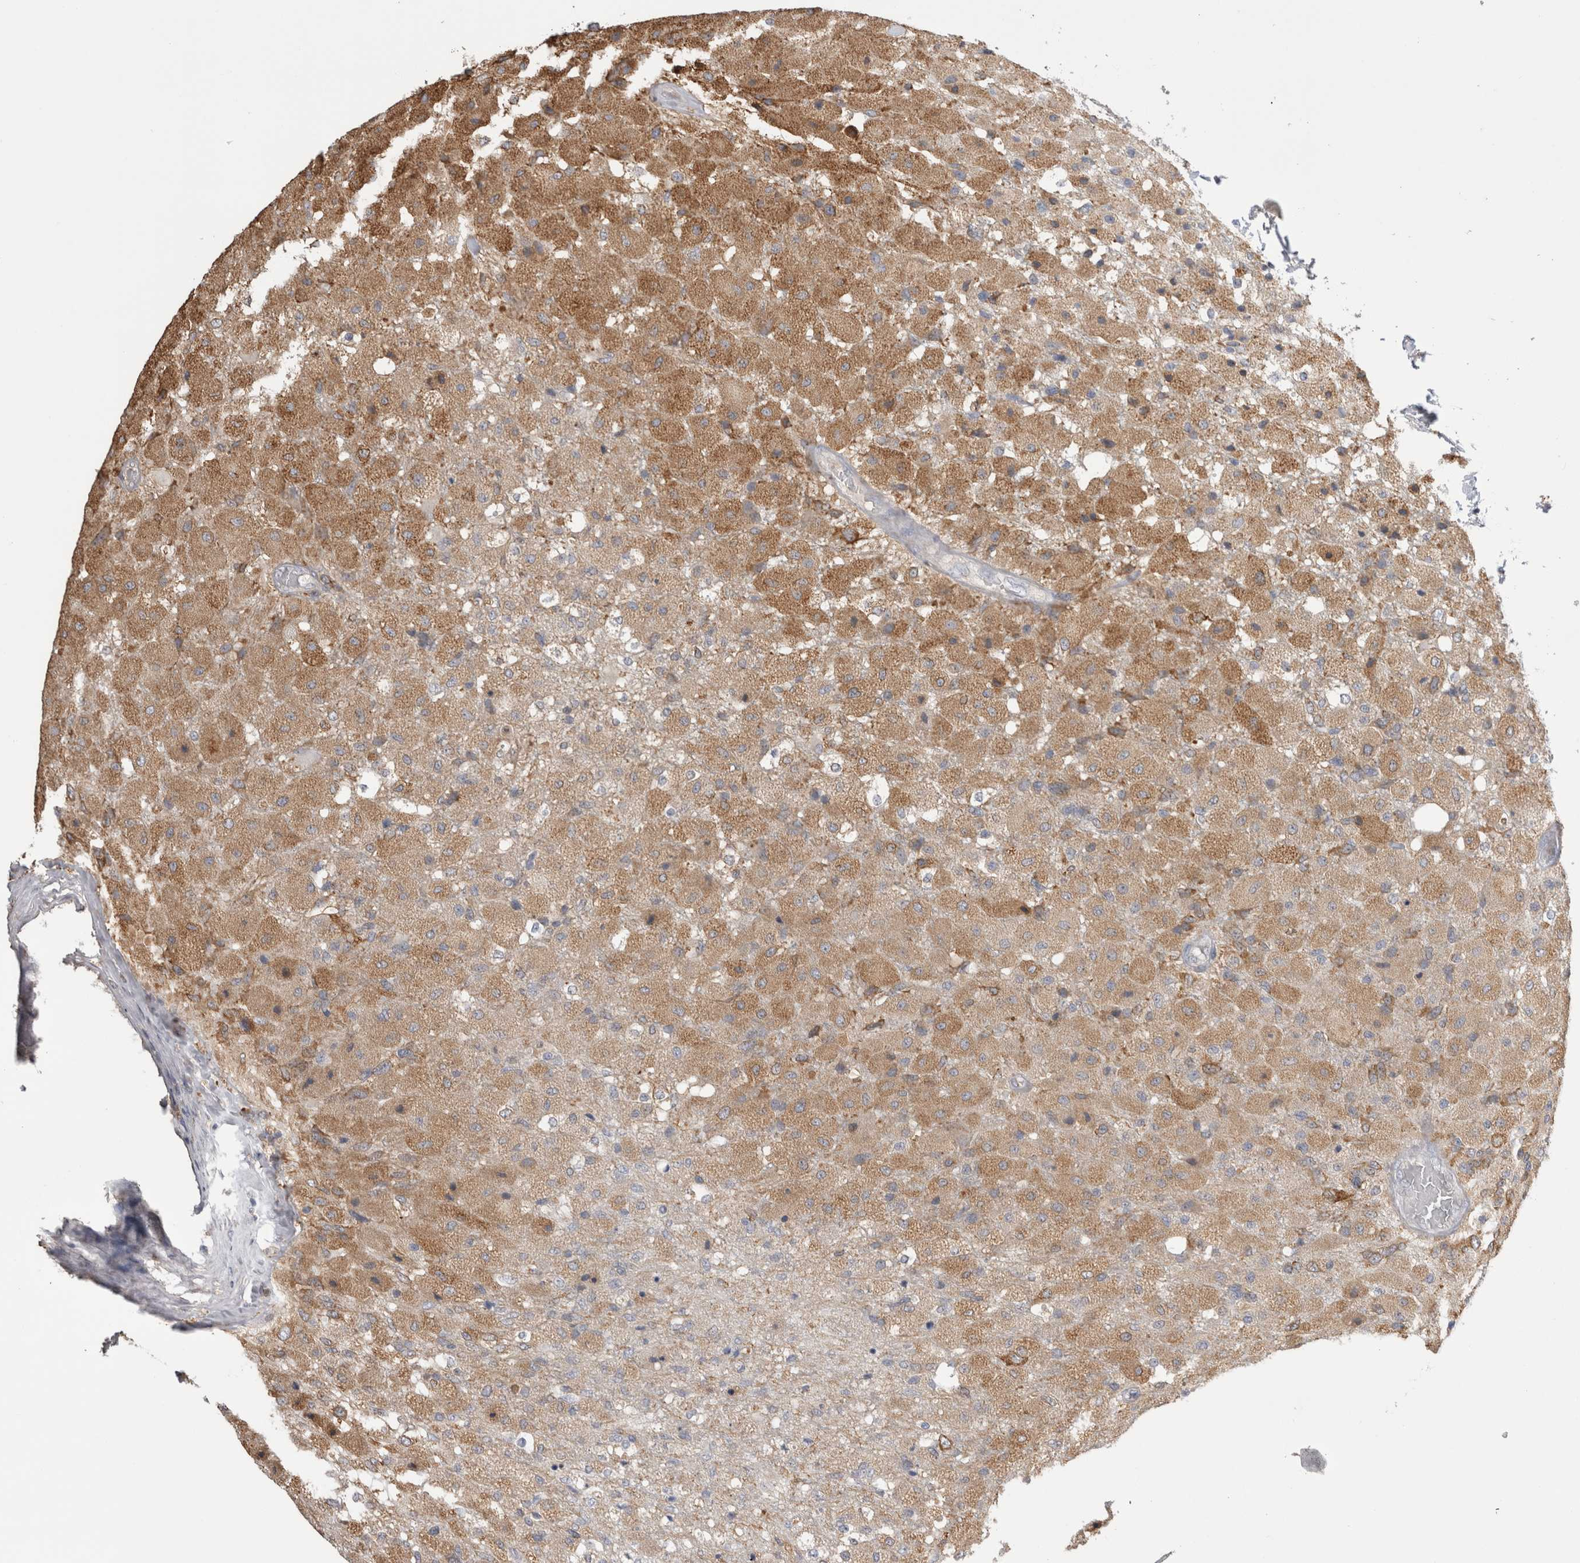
{"staining": {"intensity": "moderate", "quantity": ">75%", "location": "cytoplasmic/membranous"}, "tissue": "glioma", "cell_type": "Tumor cells", "image_type": "cancer", "snomed": [{"axis": "morphology", "description": "Normal tissue, NOS"}, {"axis": "morphology", "description": "Glioma, malignant, High grade"}, {"axis": "topography", "description": "Cerebral cortex"}], "caption": "Immunohistochemistry (IHC) (DAB (3,3'-diaminobenzidine)) staining of malignant glioma (high-grade) reveals moderate cytoplasmic/membranous protein positivity in about >75% of tumor cells. (brown staining indicates protein expression, while blue staining denotes nuclei).", "gene": "LRPAP1", "patient": {"sex": "male", "age": 77}}